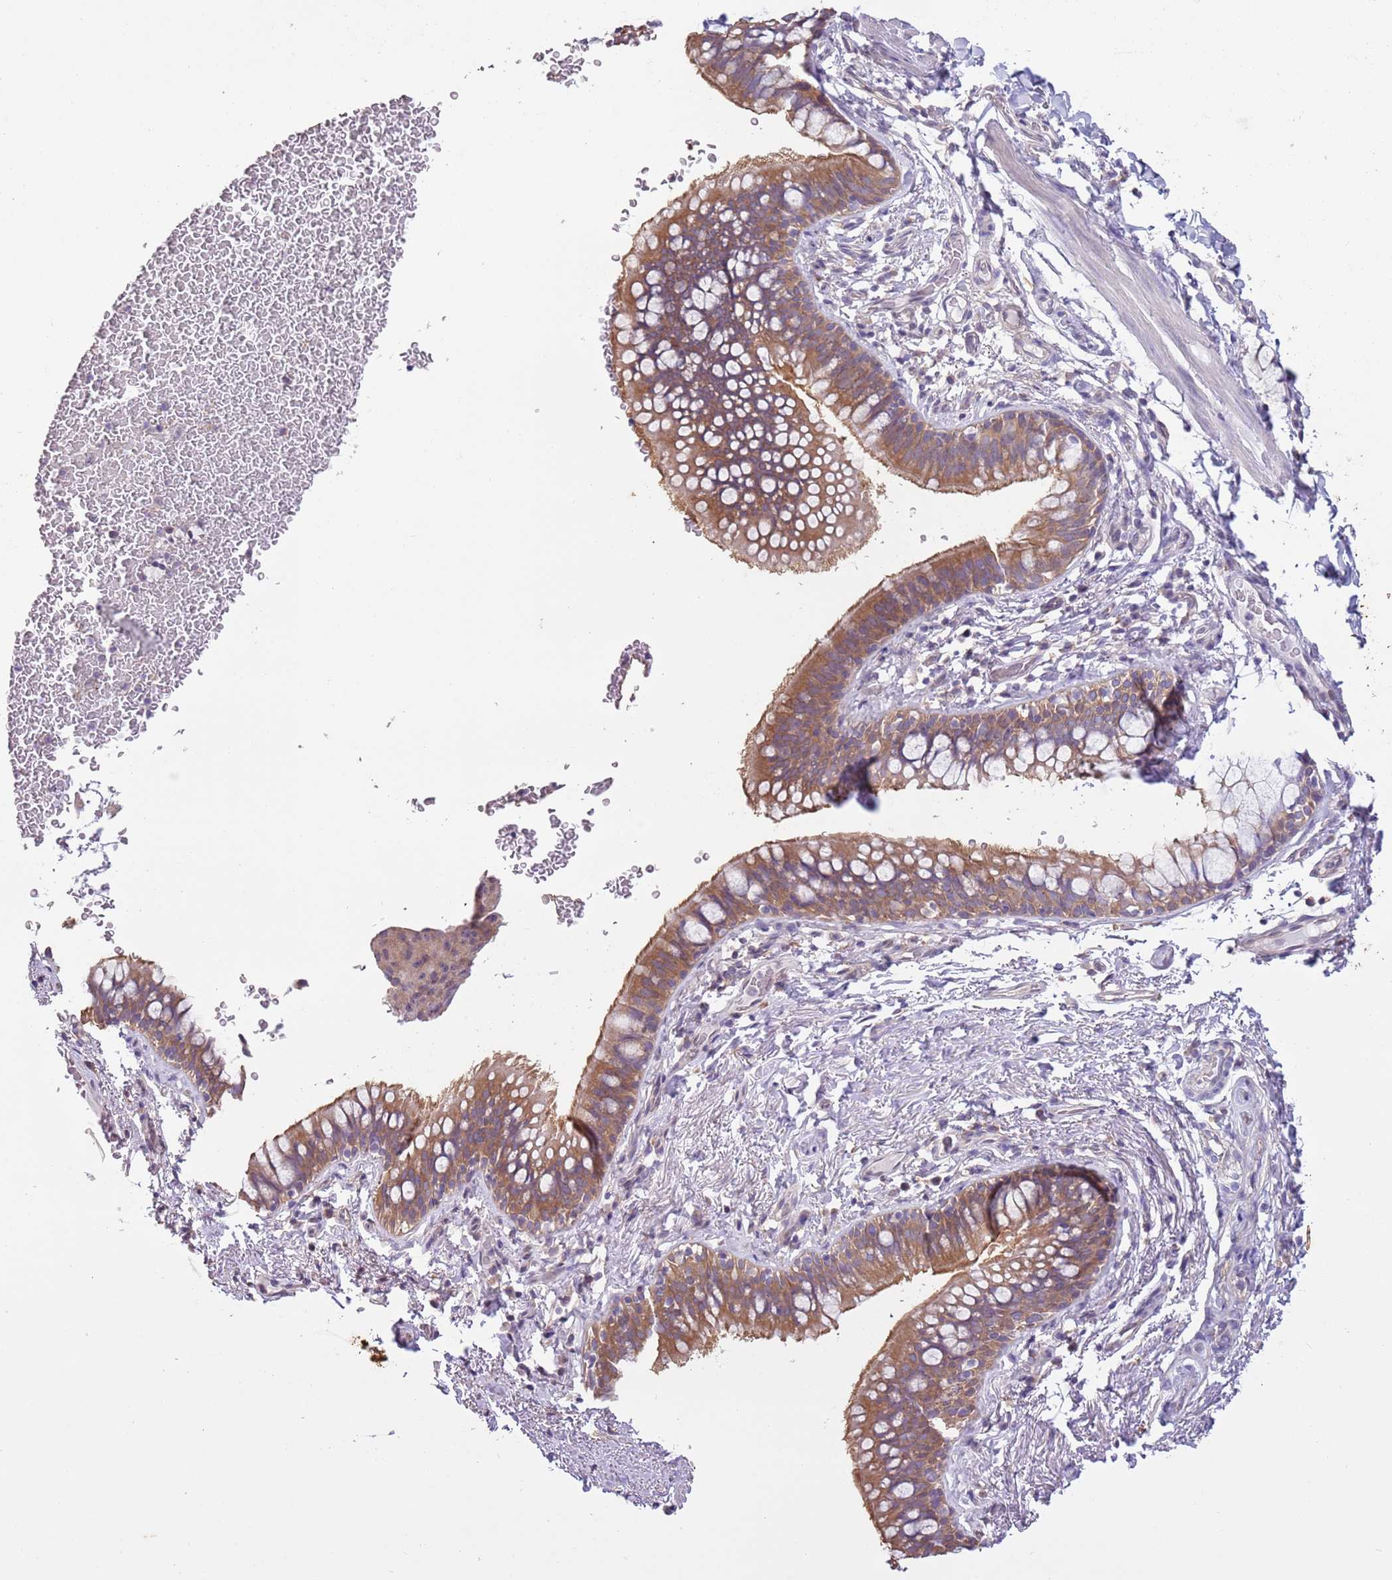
{"staining": {"intensity": "moderate", "quantity": ">75%", "location": "cytoplasmic/membranous"}, "tissue": "bronchus", "cell_type": "Respiratory epithelial cells", "image_type": "normal", "snomed": [{"axis": "morphology", "description": "Normal tissue, NOS"}, {"axis": "topography", "description": "Cartilage tissue"}, {"axis": "topography", "description": "Bronchus"}], "caption": "Immunohistochemistry (DAB (3,3'-diaminobenzidine)) staining of unremarkable human bronchus displays moderate cytoplasmic/membranous protein staining in approximately >75% of respiratory epithelial cells.", "gene": "CAPN9", "patient": {"sex": "female", "age": 36}}